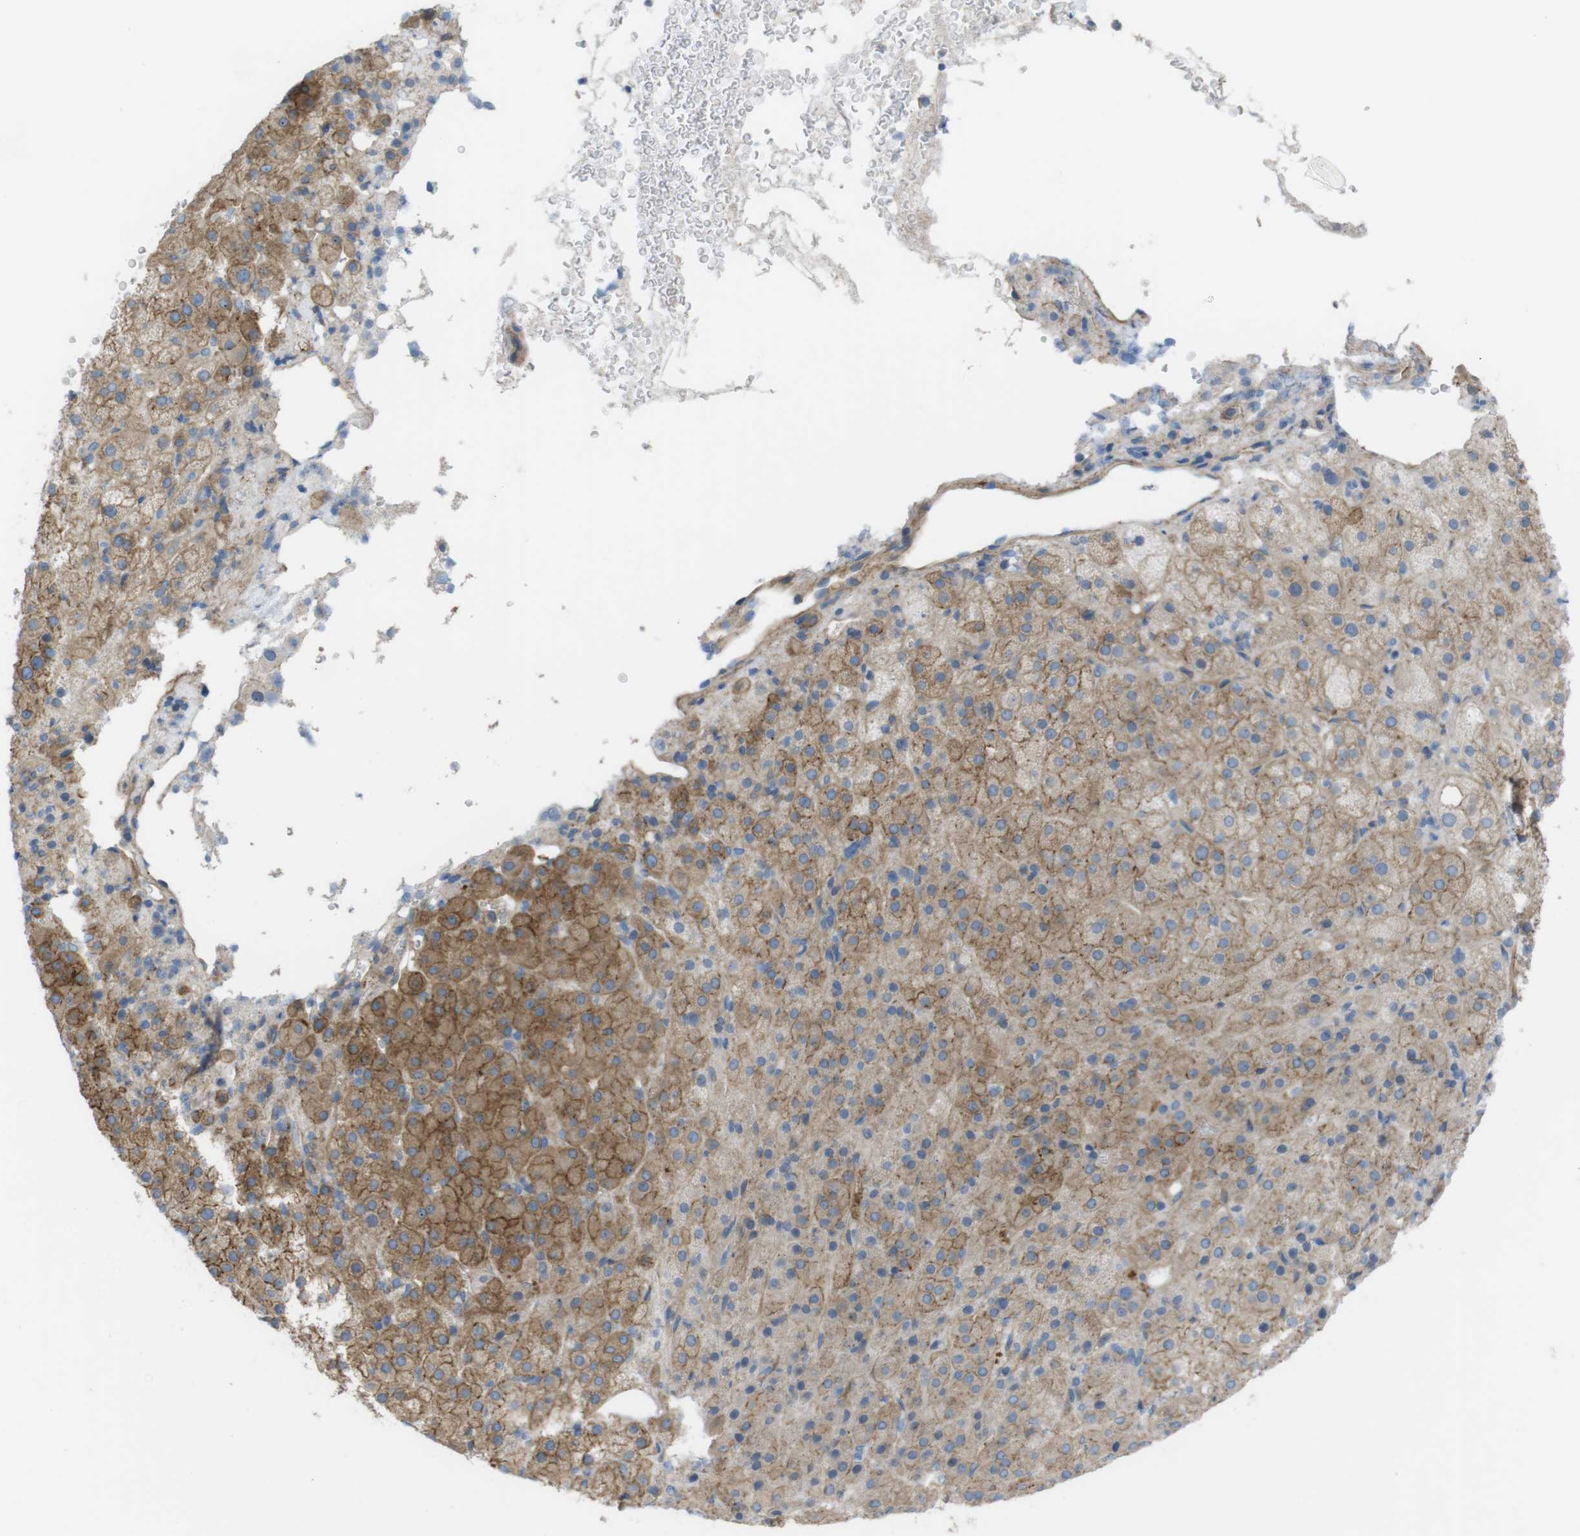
{"staining": {"intensity": "moderate", "quantity": ">75%", "location": "cytoplasmic/membranous"}, "tissue": "adrenal gland", "cell_type": "Glandular cells", "image_type": "normal", "snomed": [{"axis": "morphology", "description": "Normal tissue, NOS"}, {"axis": "topography", "description": "Adrenal gland"}], "caption": "Protein analysis of benign adrenal gland exhibits moderate cytoplasmic/membranous staining in approximately >75% of glandular cells. Immunohistochemistry stains the protein in brown and the nuclei are stained blue.", "gene": "PREX2", "patient": {"sex": "female", "age": 57}}